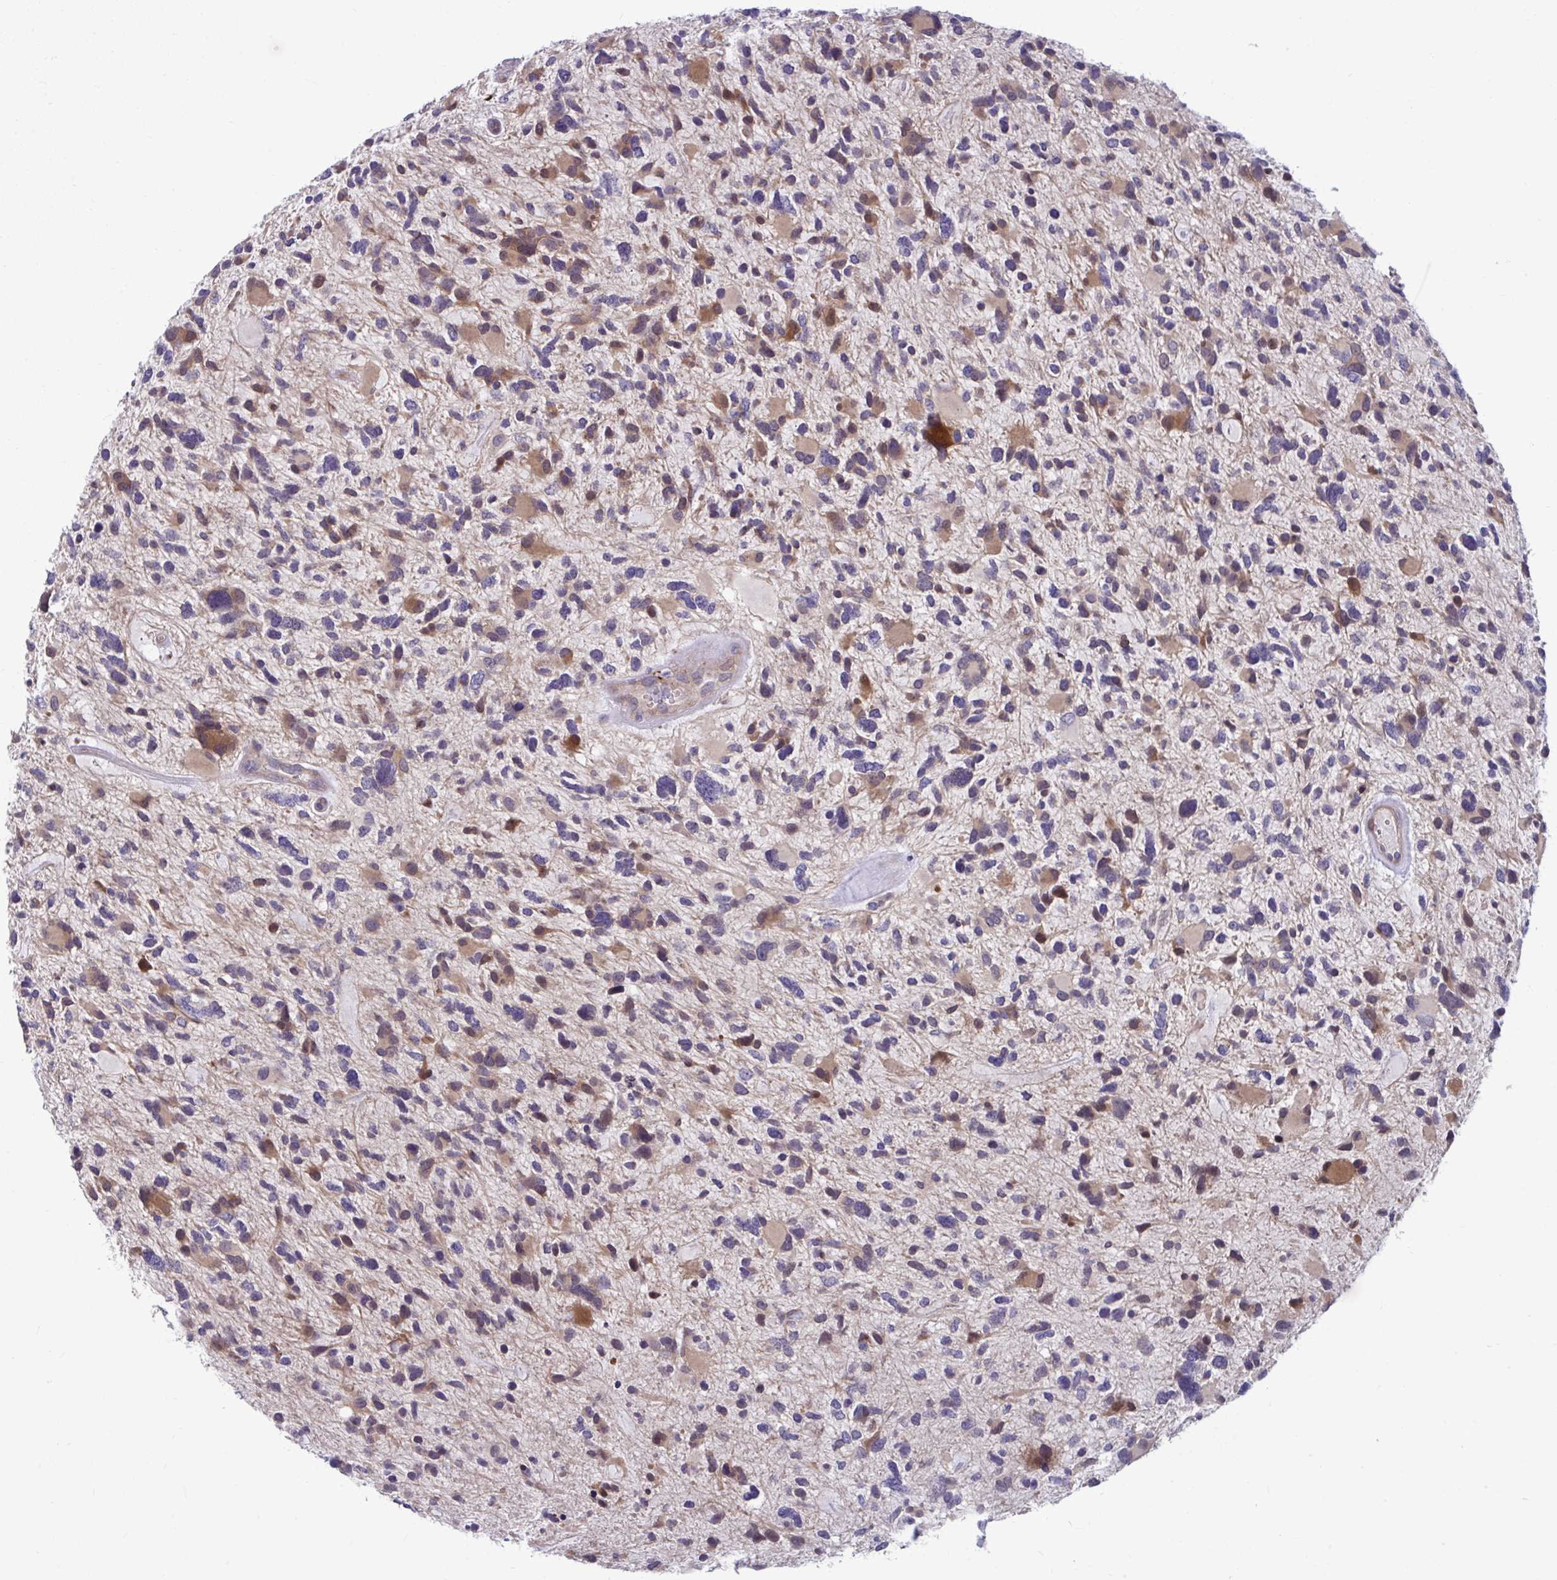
{"staining": {"intensity": "moderate", "quantity": "25%-75%", "location": "cytoplasmic/membranous"}, "tissue": "glioma", "cell_type": "Tumor cells", "image_type": "cancer", "snomed": [{"axis": "morphology", "description": "Glioma, malignant, High grade"}, {"axis": "topography", "description": "Brain"}], "caption": "Immunohistochemistry photomicrograph of neoplastic tissue: human high-grade glioma (malignant) stained using immunohistochemistry displays medium levels of moderate protein expression localized specifically in the cytoplasmic/membranous of tumor cells, appearing as a cytoplasmic/membranous brown color.", "gene": "PCDHB7", "patient": {"sex": "female", "age": 11}}